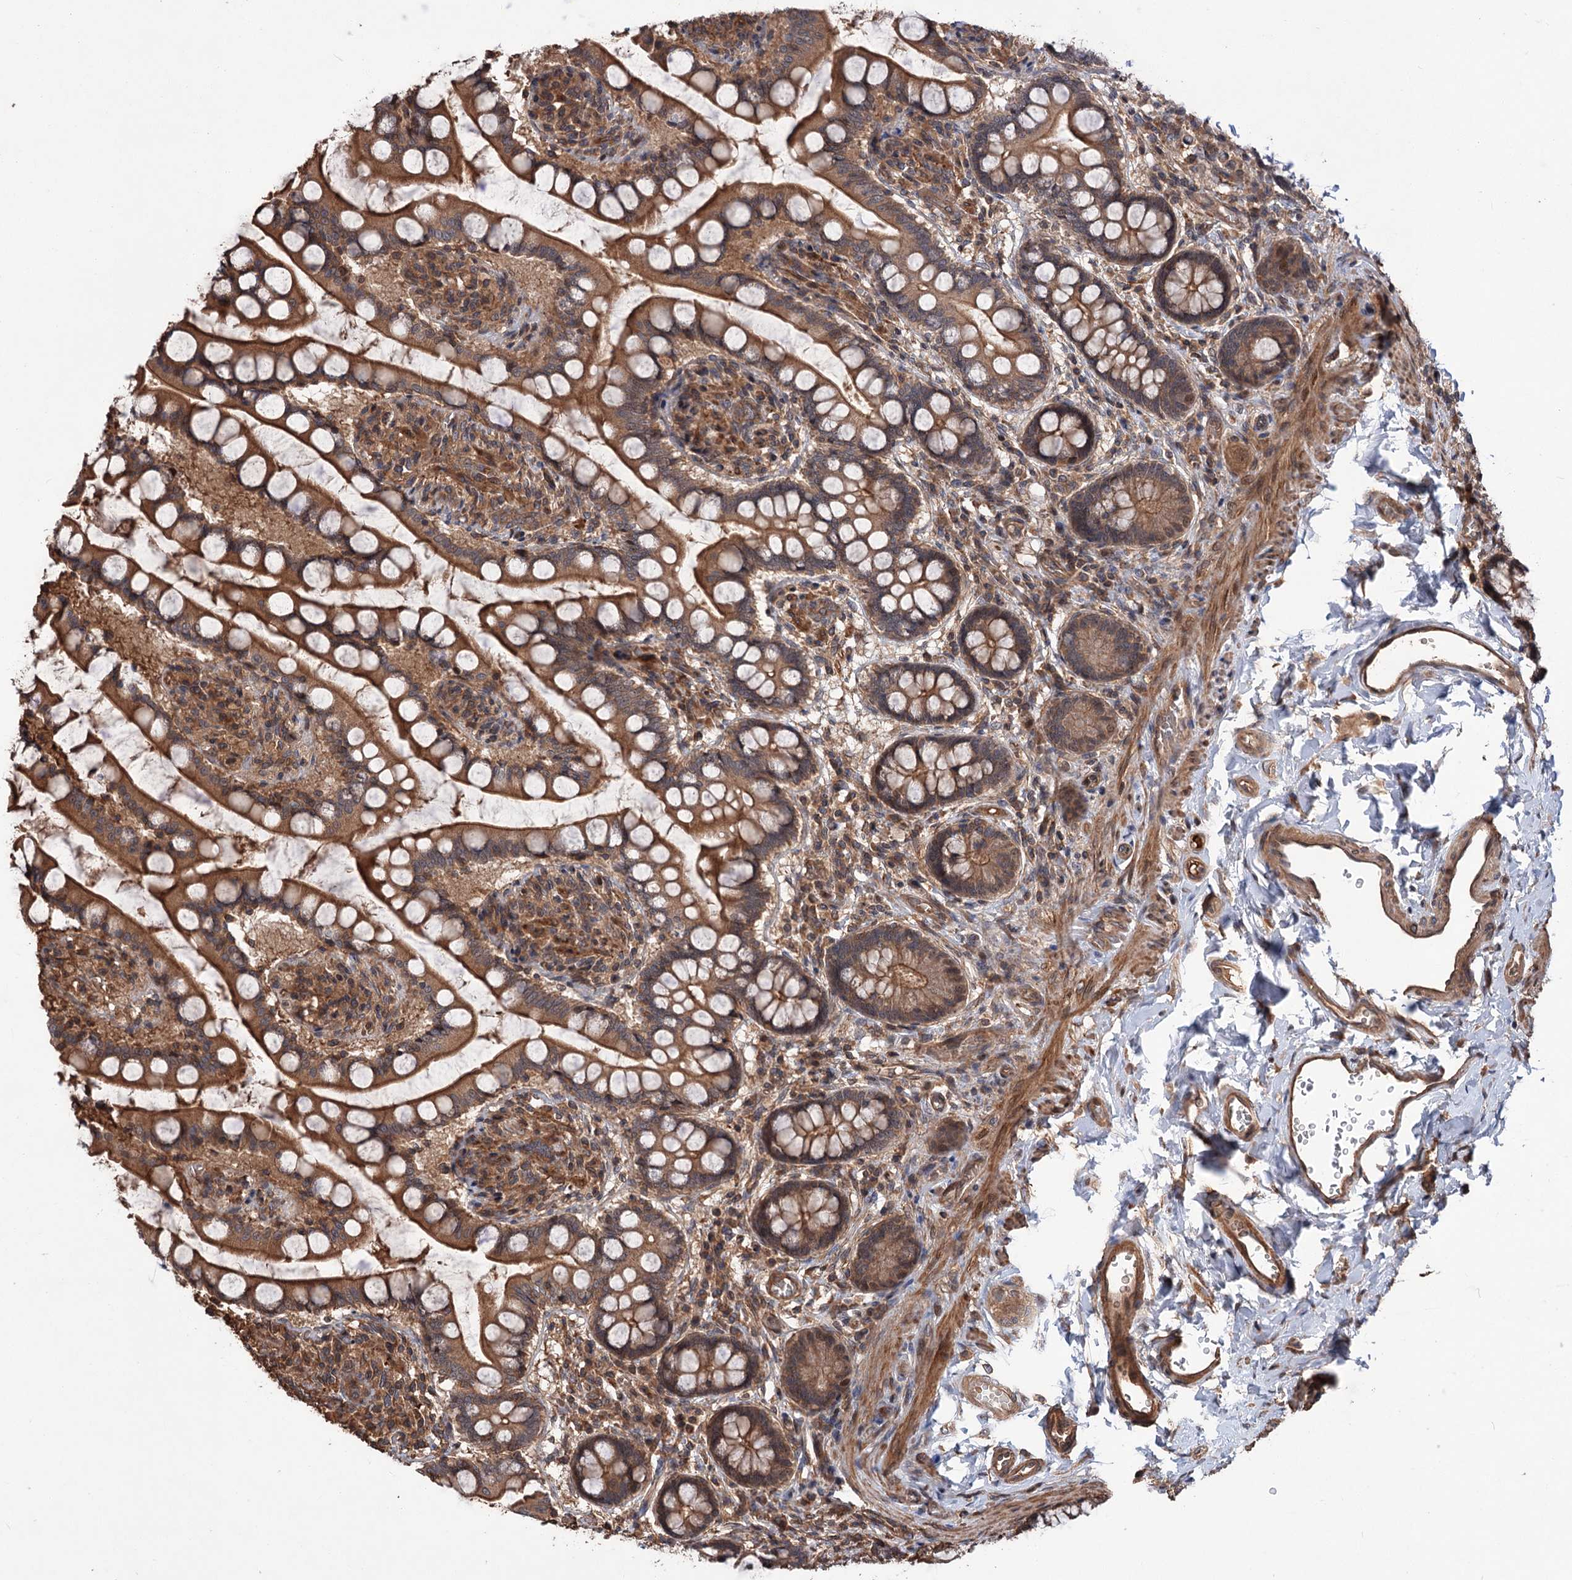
{"staining": {"intensity": "strong", "quantity": ">75%", "location": "cytoplasmic/membranous,nuclear"}, "tissue": "small intestine", "cell_type": "Glandular cells", "image_type": "normal", "snomed": [{"axis": "morphology", "description": "Normal tissue, NOS"}, {"axis": "topography", "description": "Small intestine"}], "caption": "Immunohistochemistry (IHC) (DAB) staining of unremarkable small intestine exhibits strong cytoplasmic/membranous,nuclear protein positivity in about >75% of glandular cells. The protein of interest is stained brown, and the nuclei are stained in blue (DAB (3,3'-diaminobenzidine) IHC with brightfield microscopy, high magnification).", "gene": "ADK", "patient": {"sex": "male", "age": 52}}